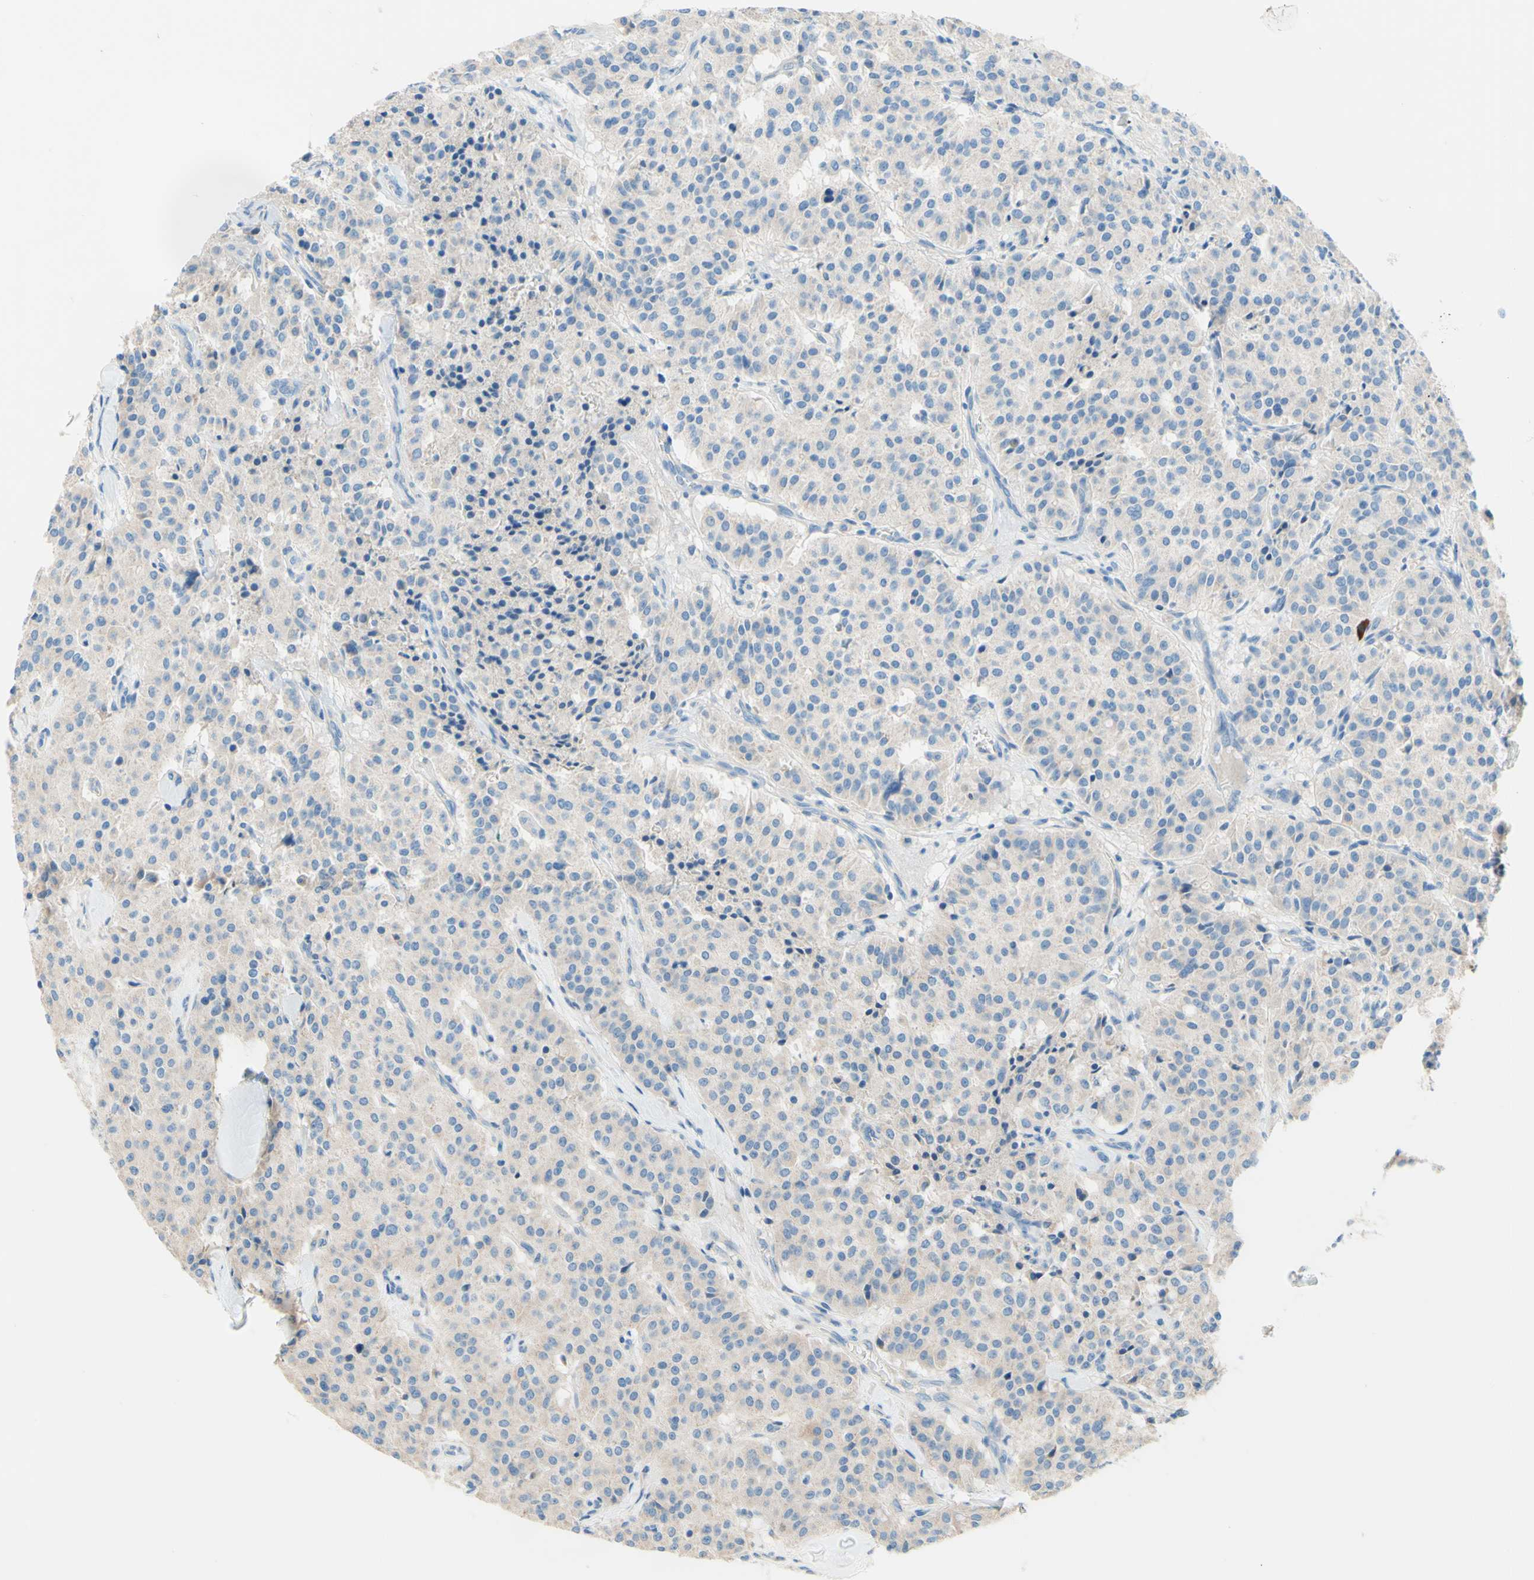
{"staining": {"intensity": "negative", "quantity": "none", "location": "none"}, "tissue": "carcinoid", "cell_type": "Tumor cells", "image_type": "cancer", "snomed": [{"axis": "morphology", "description": "Carcinoid, malignant, NOS"}, {"axis": "topography", "description": "Lung"}], "caption": "Histopathology image shows no protein staining in tumor cells of carcinoid (malignant) tissue.", "gene": "PASD1", "patient": {"sex": "male", "age": 30}}